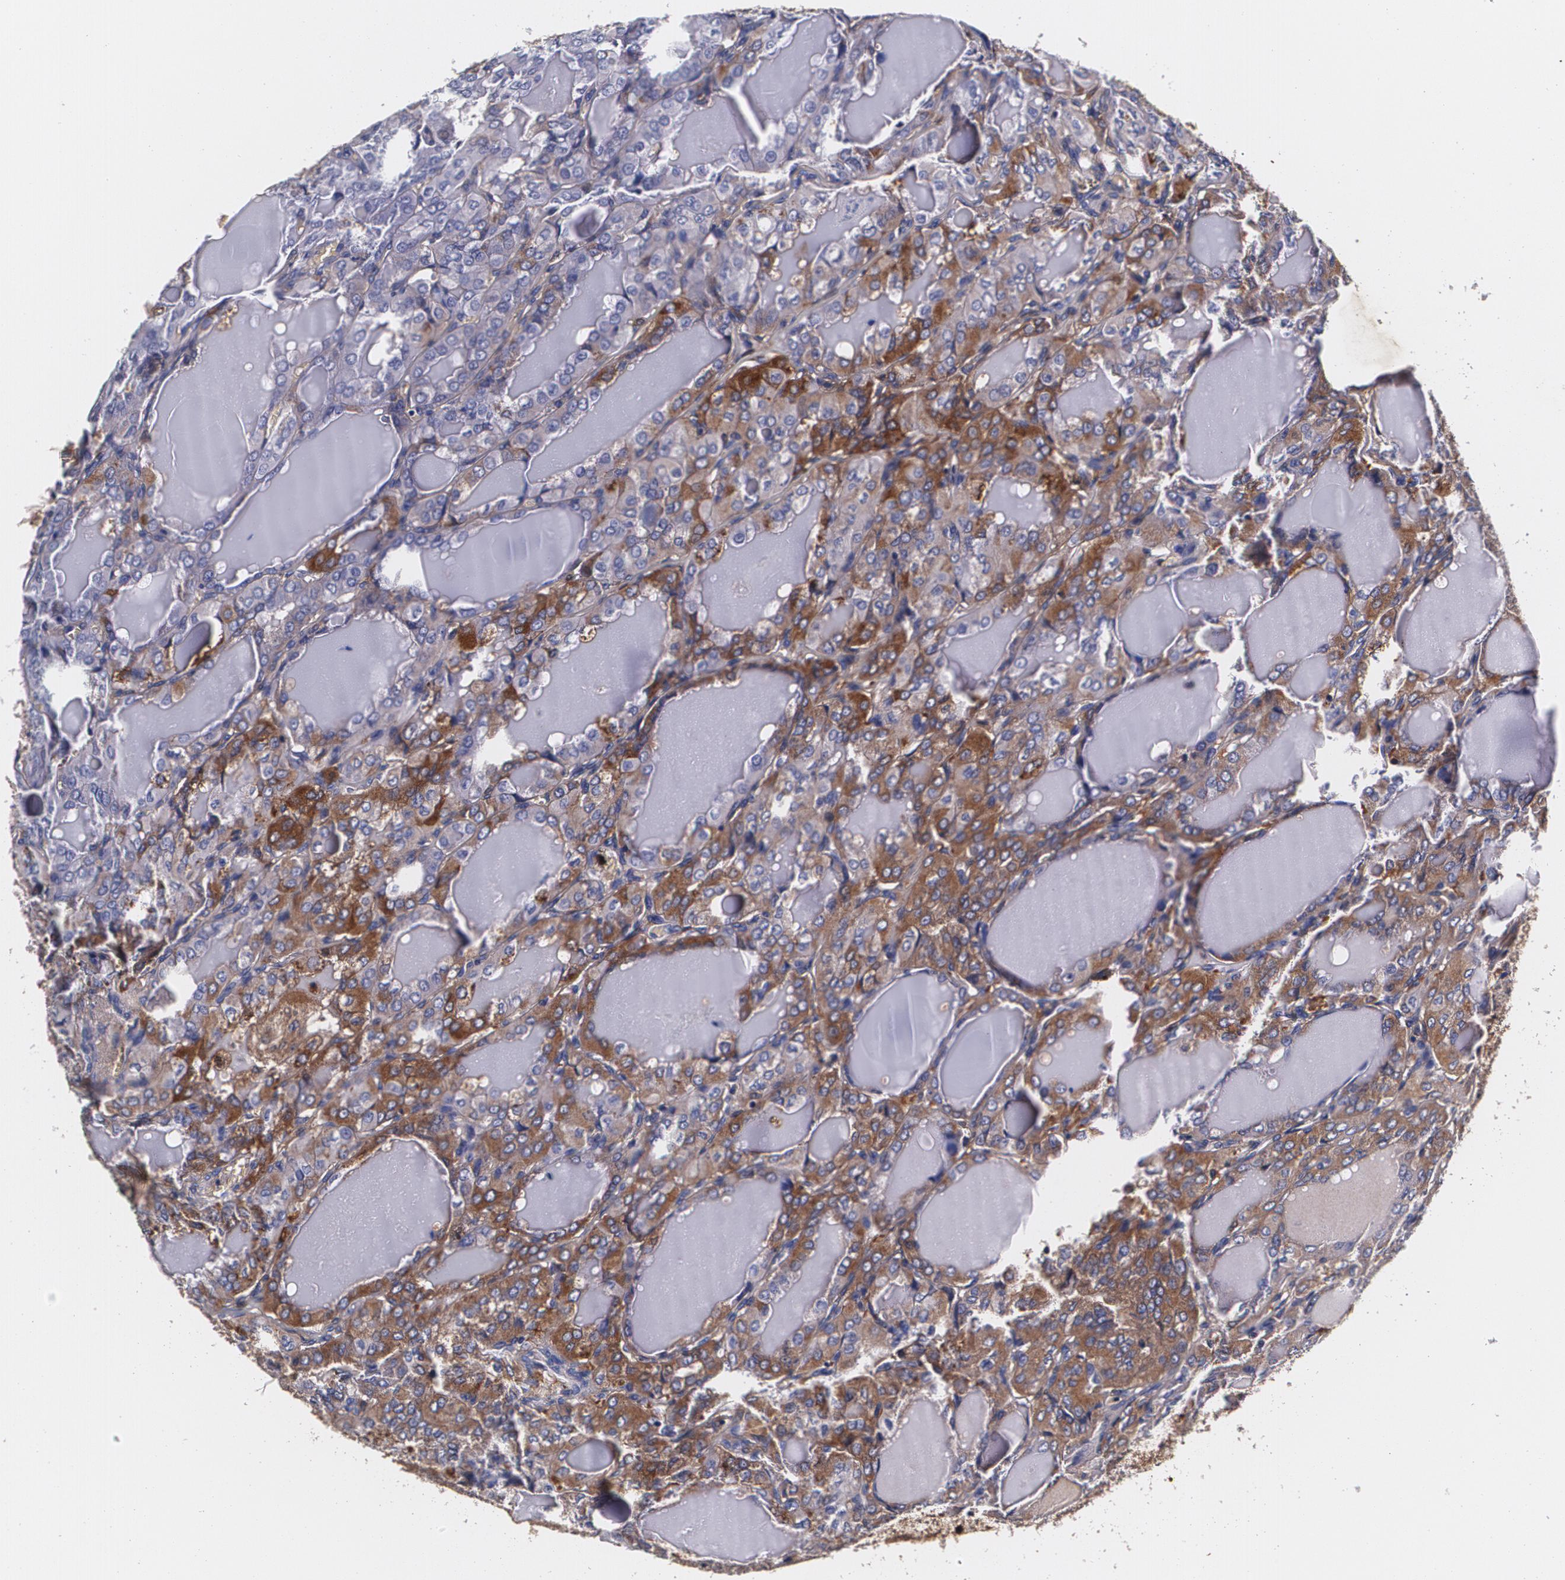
{"staining": {"intensity": "moderate", "quantity": ">75%", "location": "cytoplasmic/membranous"}, "tissue": "thyroid cancer", "cell_type": "Tumor cells", "image_type": "cancer", "snomed": [{"axis": "morphology", "description": "Papillary adenocarcinoma, NOS"}, {"axis": "topography", "description": "Thyroid gland"}], "caption": "The micrograph reveals a brown stain indicating the presence of a protein in the cytoplasmic/membranous of tumor cells in papillary adenocarcinoma (thyroid).", "gene": "TTR", "patient": {"sex": "male", "age": 20}}